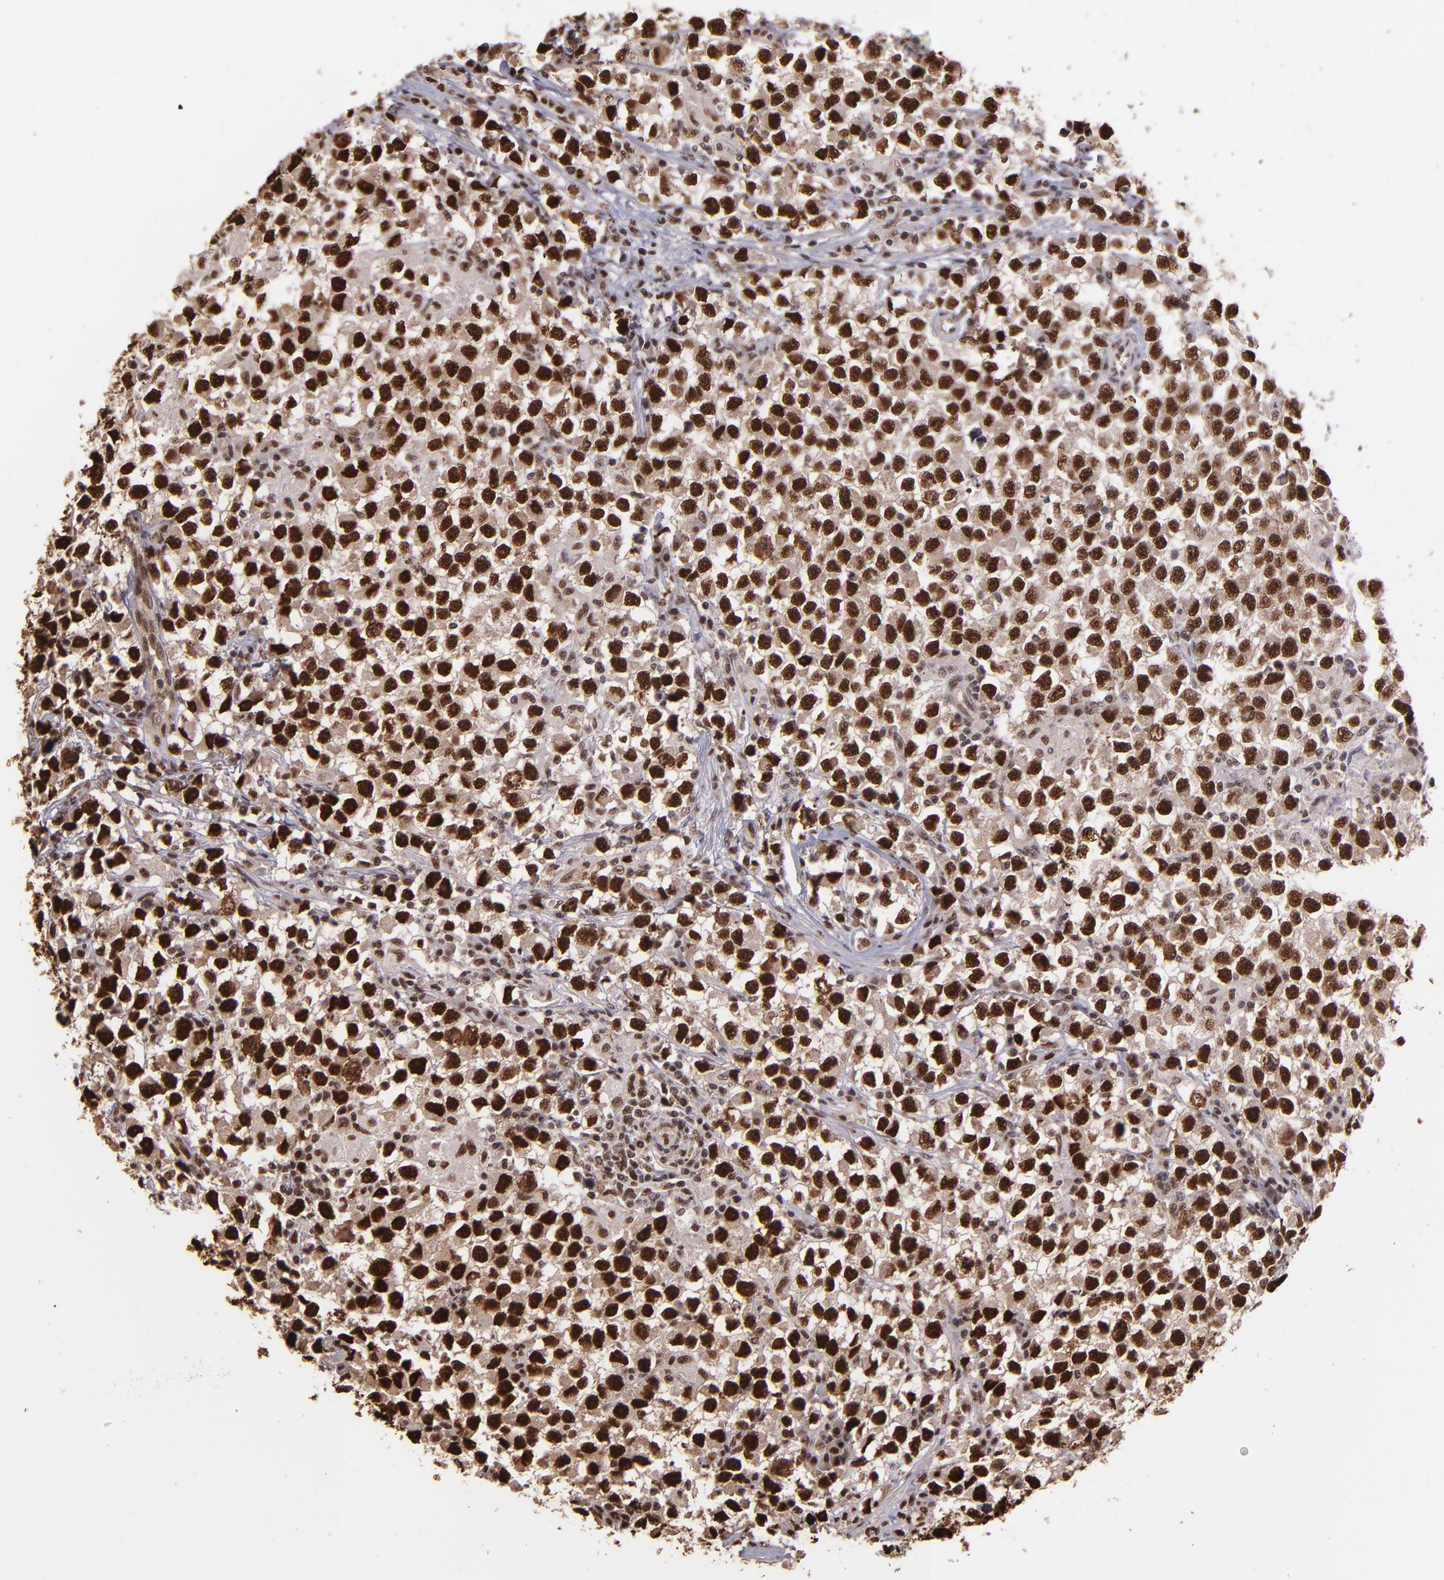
{"staining": {"intensity": "strong", "quantity": ">75%", "location": "nuclear"}, "tissue": "testis cancer", "cell_type": "Tumor cells", "image_type": "cancer", "snomed": [{"axis": "morphology", "description": "Seminoma, NOS"}, {"axis": "topography", "description": "Testis"}], "caption": "A micrograph showing strong nuclear staining in about >75% of tumor cells in testis seminoma, as visualized by brown immunohistochemical staining.", "gene": "PQBP1", "patient": {"sex": "male", "age": 33}}